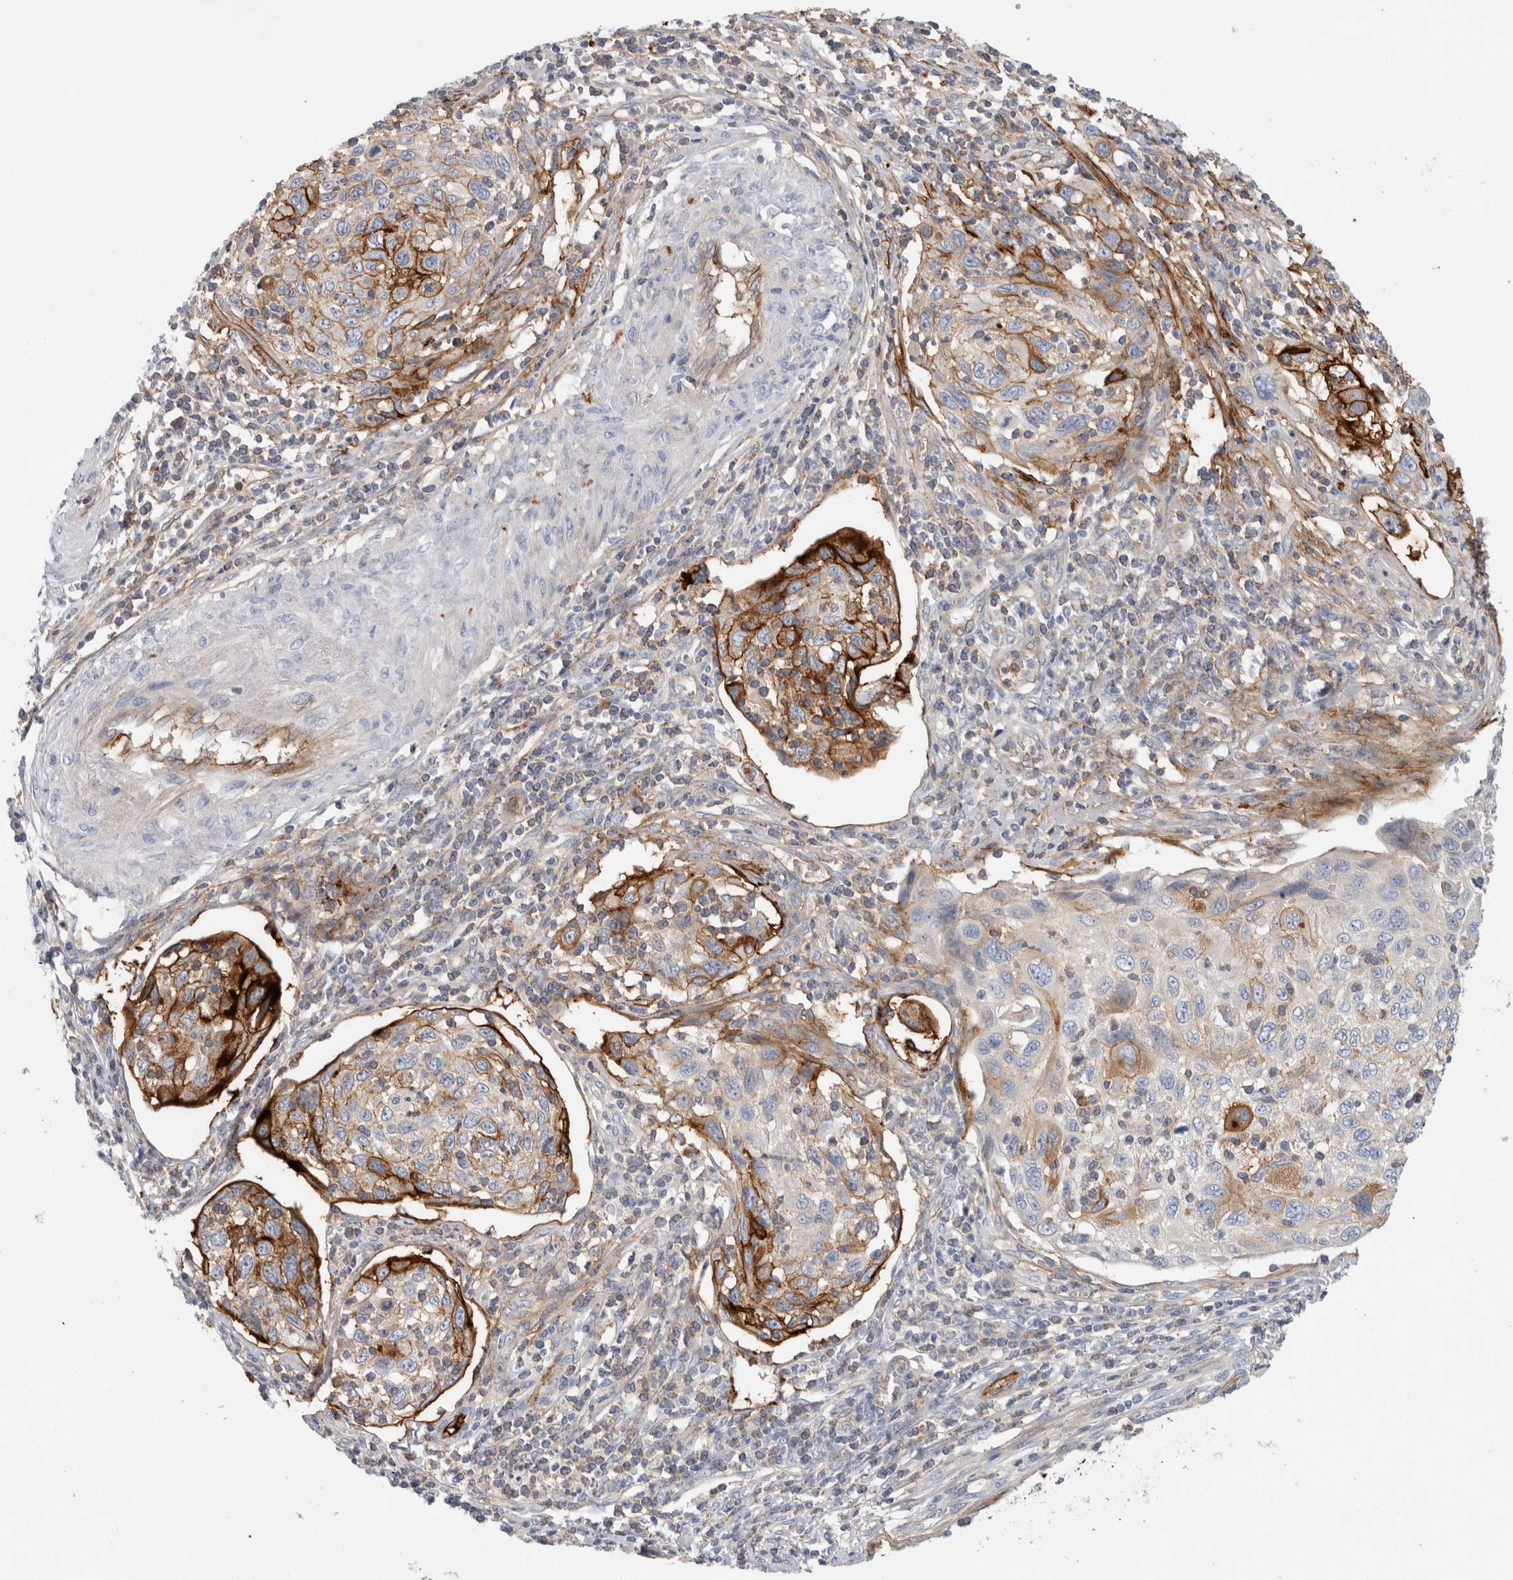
{"staining": {"intensity": "strong", "quantity": "25%-75%", "location": "cytoplasmic/membranous"}, "tissue": "cervical cancer", "cell_type": "Tumor cells", "image_type": "cancer", "snomed": [{"axis": "morphology", "description": "Squamous cell carcinoma, NOS"}, {"axis": "topography", "description": "Cervix"}], "caption": "A micrograph of cervical cancer (squamous cell carcinoma) stained for a protein shows strong cytoplasmic/membranous brown staining in tumor cells. (DAB = brown stain, brightfield microscopy at high magnification).", "gene": "CD55", "patient": {"sex": "female", "age": 70}}